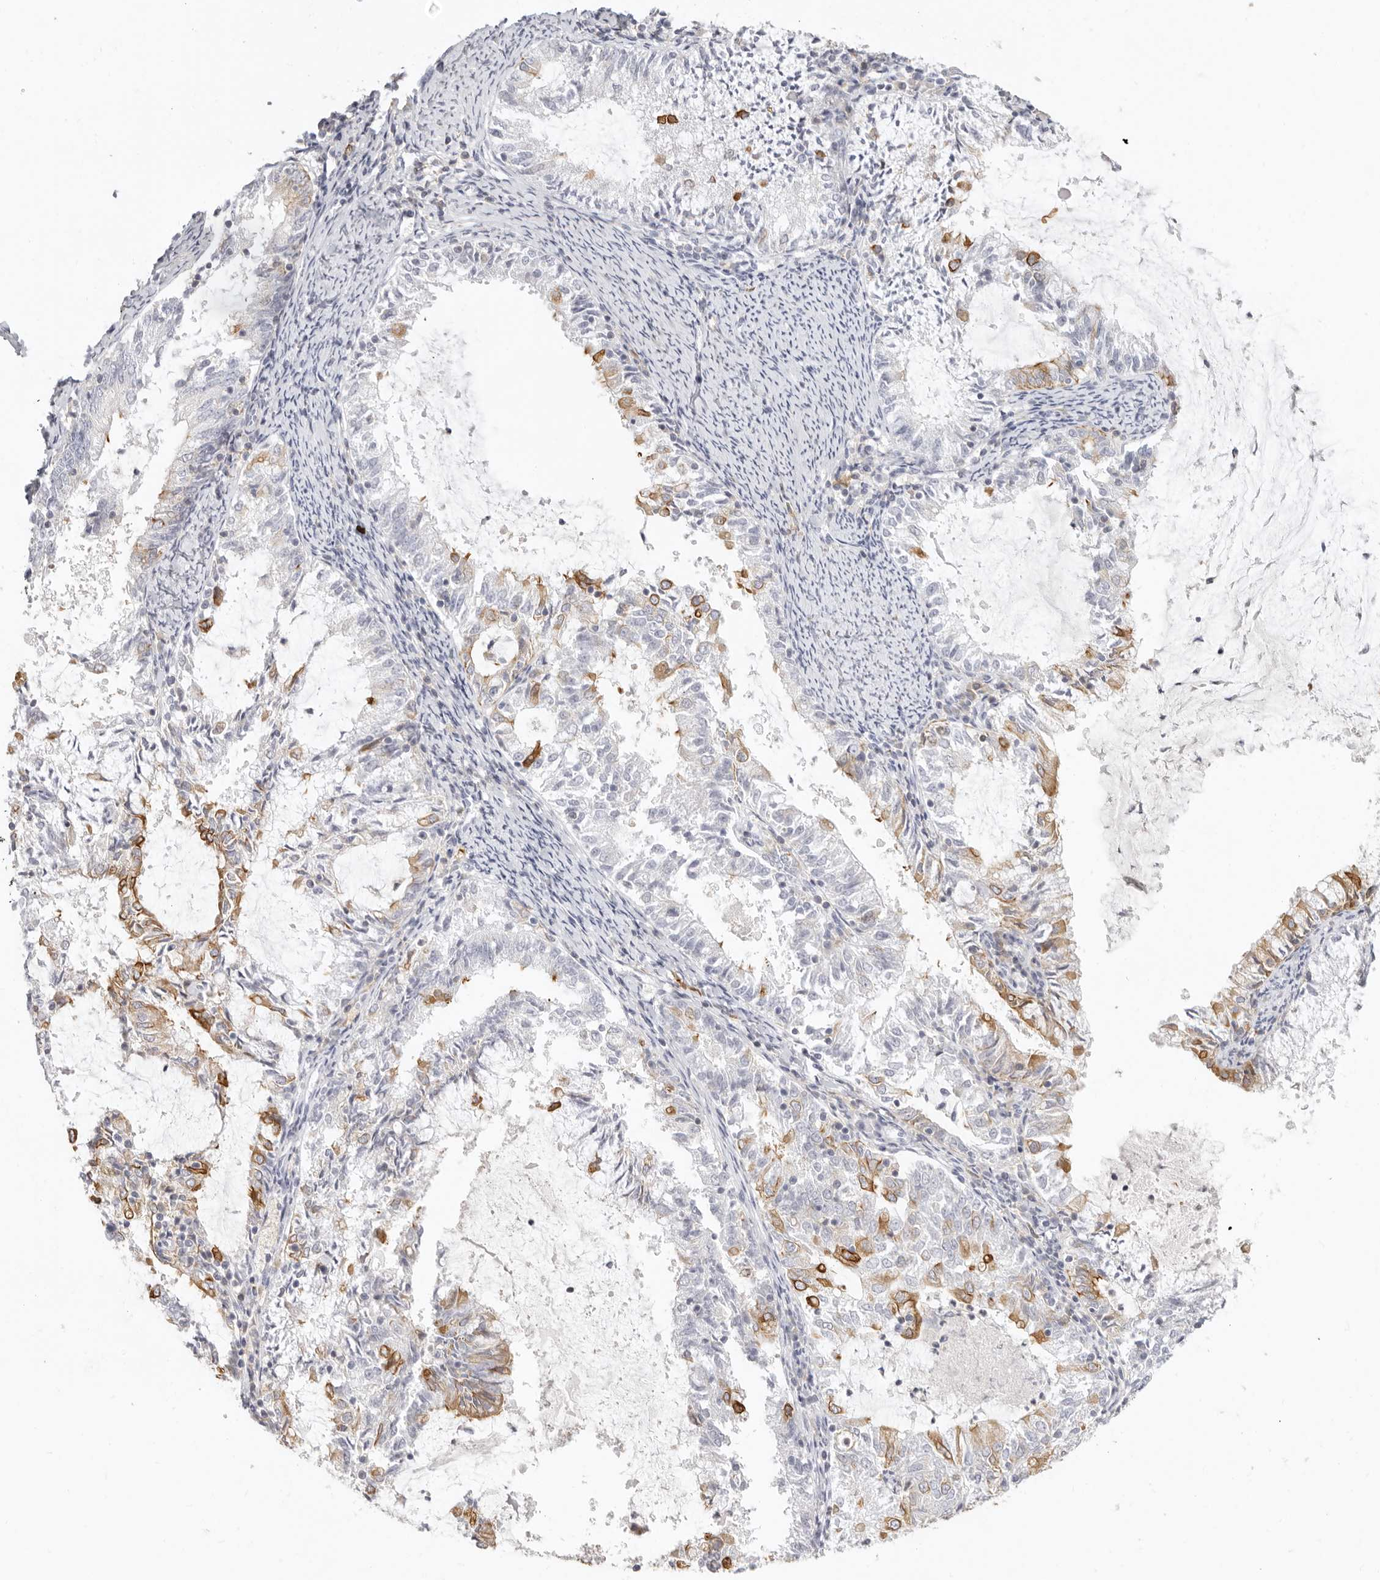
{"staining": {"intensity": "strong", "quantity": "<25%", "location": "cytoplasmic/membranous"}, "tissue": "endometrial cancer", "cell_type": "Tumor cells", "image_type": "cancer", "snomed": [{"axis": "morphology", "description": "Adenocarcinoma, NOS"}, {"axis": "topography", "description": "Endometrium"}], "caption": "Immunohistochemistry of endometrial adenocarcinoma displays medium levels of strong cytoplasmic/membranous expression in about <25% of tumor cells.", "gene": "NIBAN1", "patient": {"sex": "female", "age": 57}}